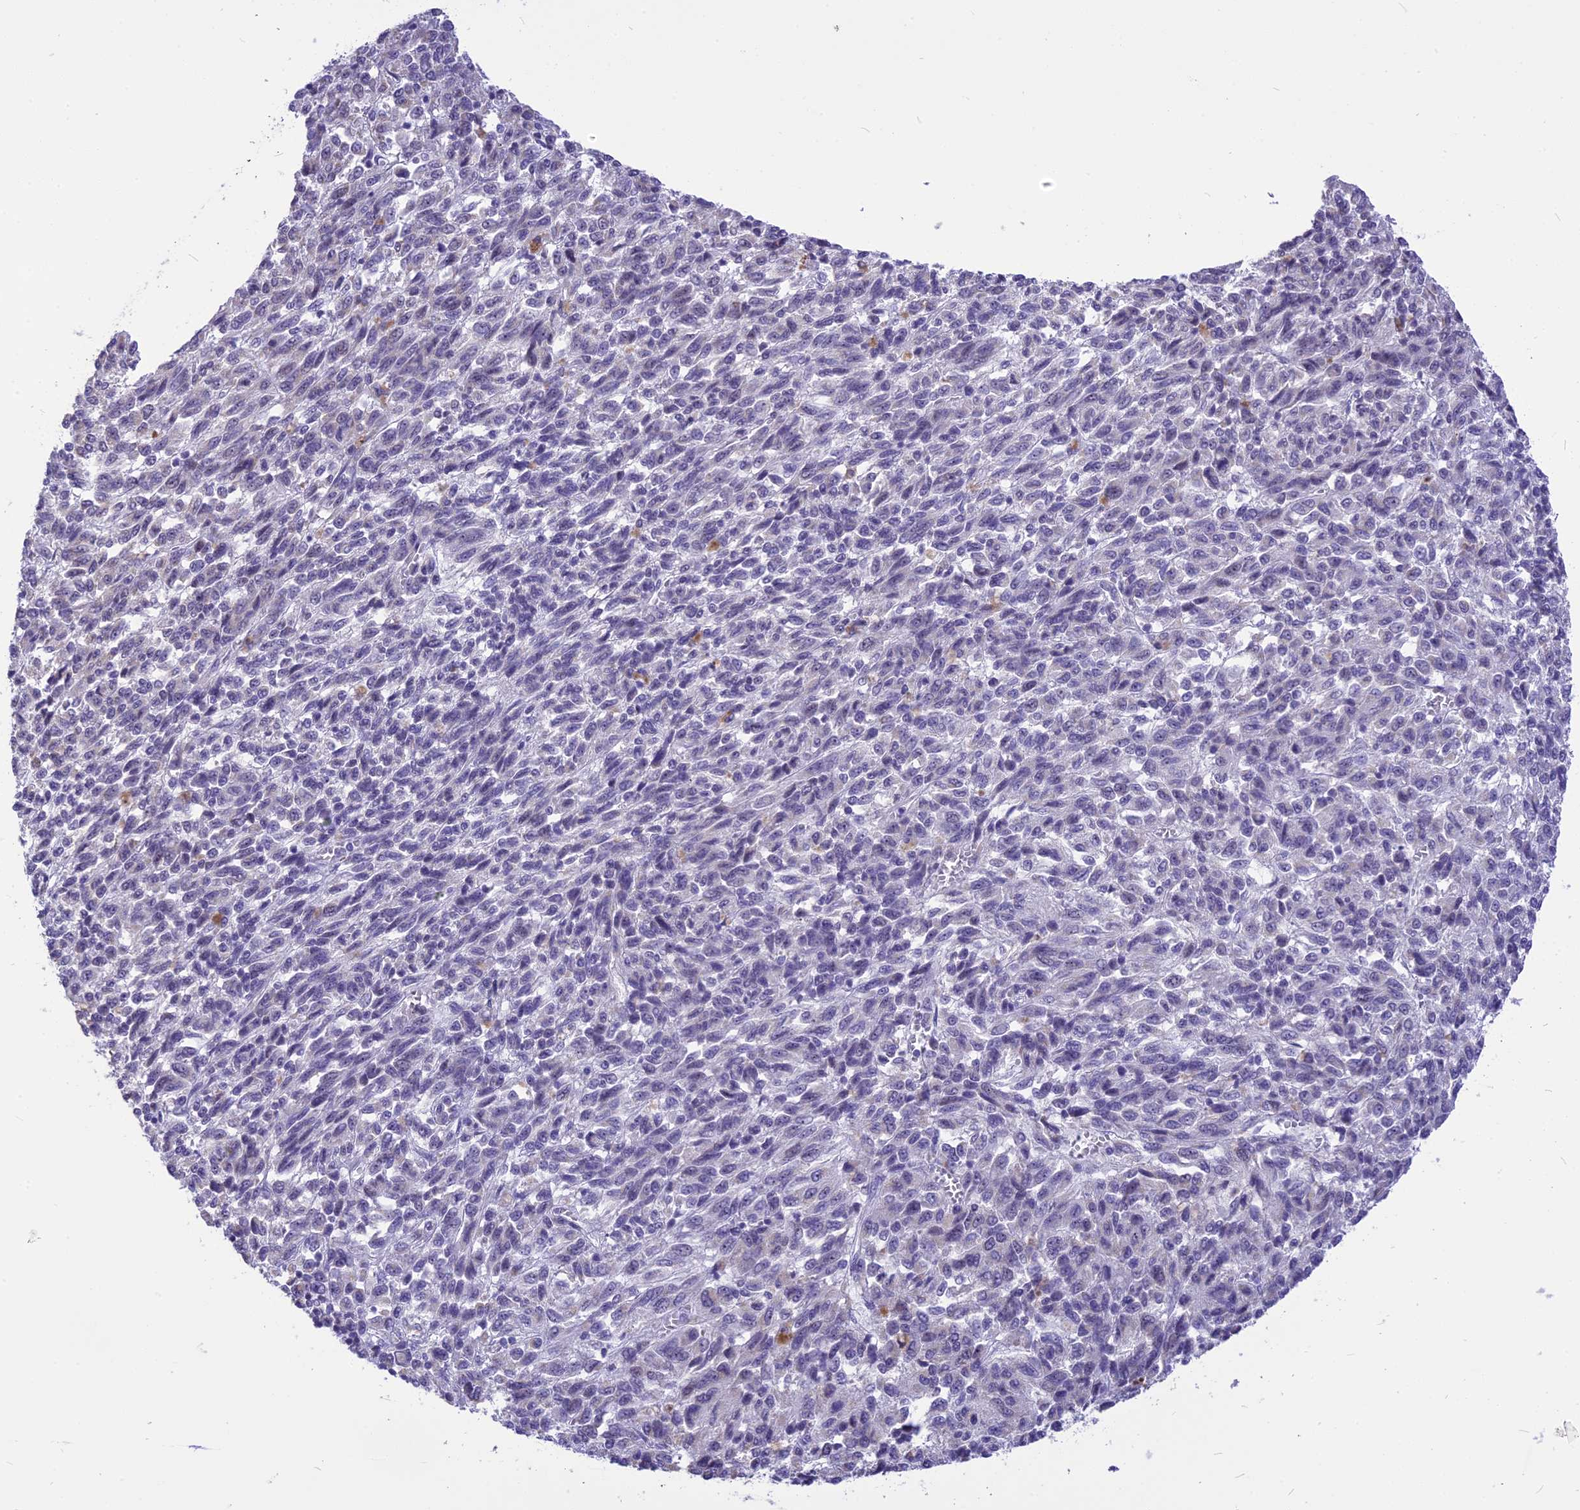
{"staining": {"intensity": "negative", "quantity": "none", "location": "none"}, "tissue": "melanoma", "cell_type": "Tumor cells", "image_type": "cancer", "snomed": [{"axis": "morphology", "description": "Malignant melanoma, Metastatic site"}, {"axis": "topography", "description": "Lung"}], "caption": "Histopathology image shows no significant protein staining in tumor cells of malignant melanoma (metastatic site).", "gene": "CMSS1", "patient": {"sex": "male", "age": 64}}